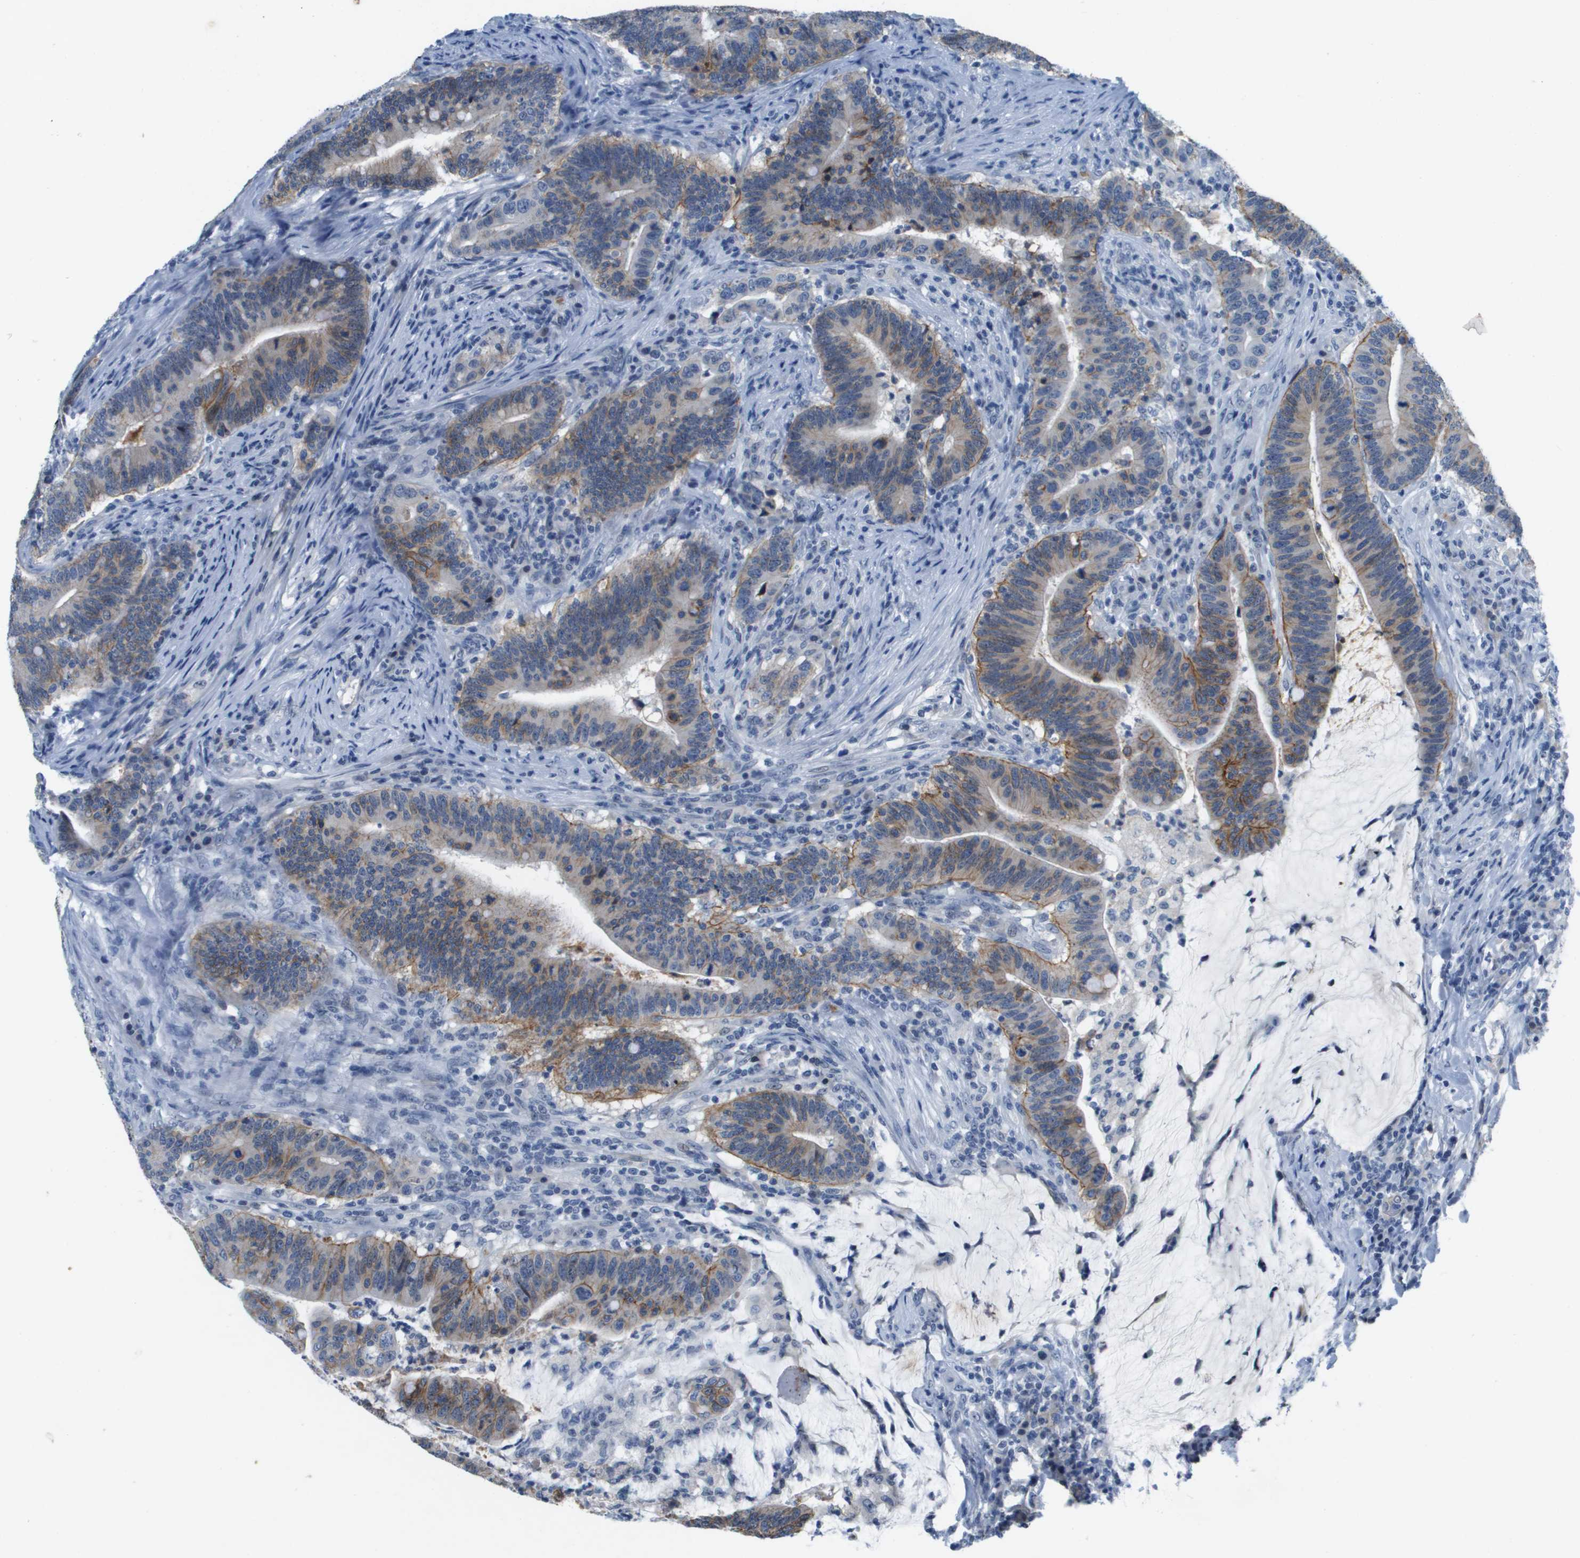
{"staining": {"intensity": "moderate", "quantity": "25%-75%", "location": "cytoplasmic/membranous"}, "tissue": "colorectal cancer", "cell_type": "Tumor cells", "image_type": "cancer", "snomed": [{"axis": "morphology", "description": "Normal tissue, NOS"}, {"axis": "morphology", "description": "Adenocarcinoma, NOS"}, {"axis": "topography", "description": "Colon"}], "caption": "Immunohistochemistry staining of colorectal adenocarcinoma, which reveals medium levels of moderate cytoplasmic/membranous staining in approximately 25%-75% of tumor cells indicating moderate cytoplasmic/membranous protein positivity. The staining was performed using DAB (3,3'-diaminobenzidine) (brown) for protein detection and nuclei were counterstained in hematoxylin (blue).", "gene": "ITGA6", "patient": {"sex": "female", "age": 66}}